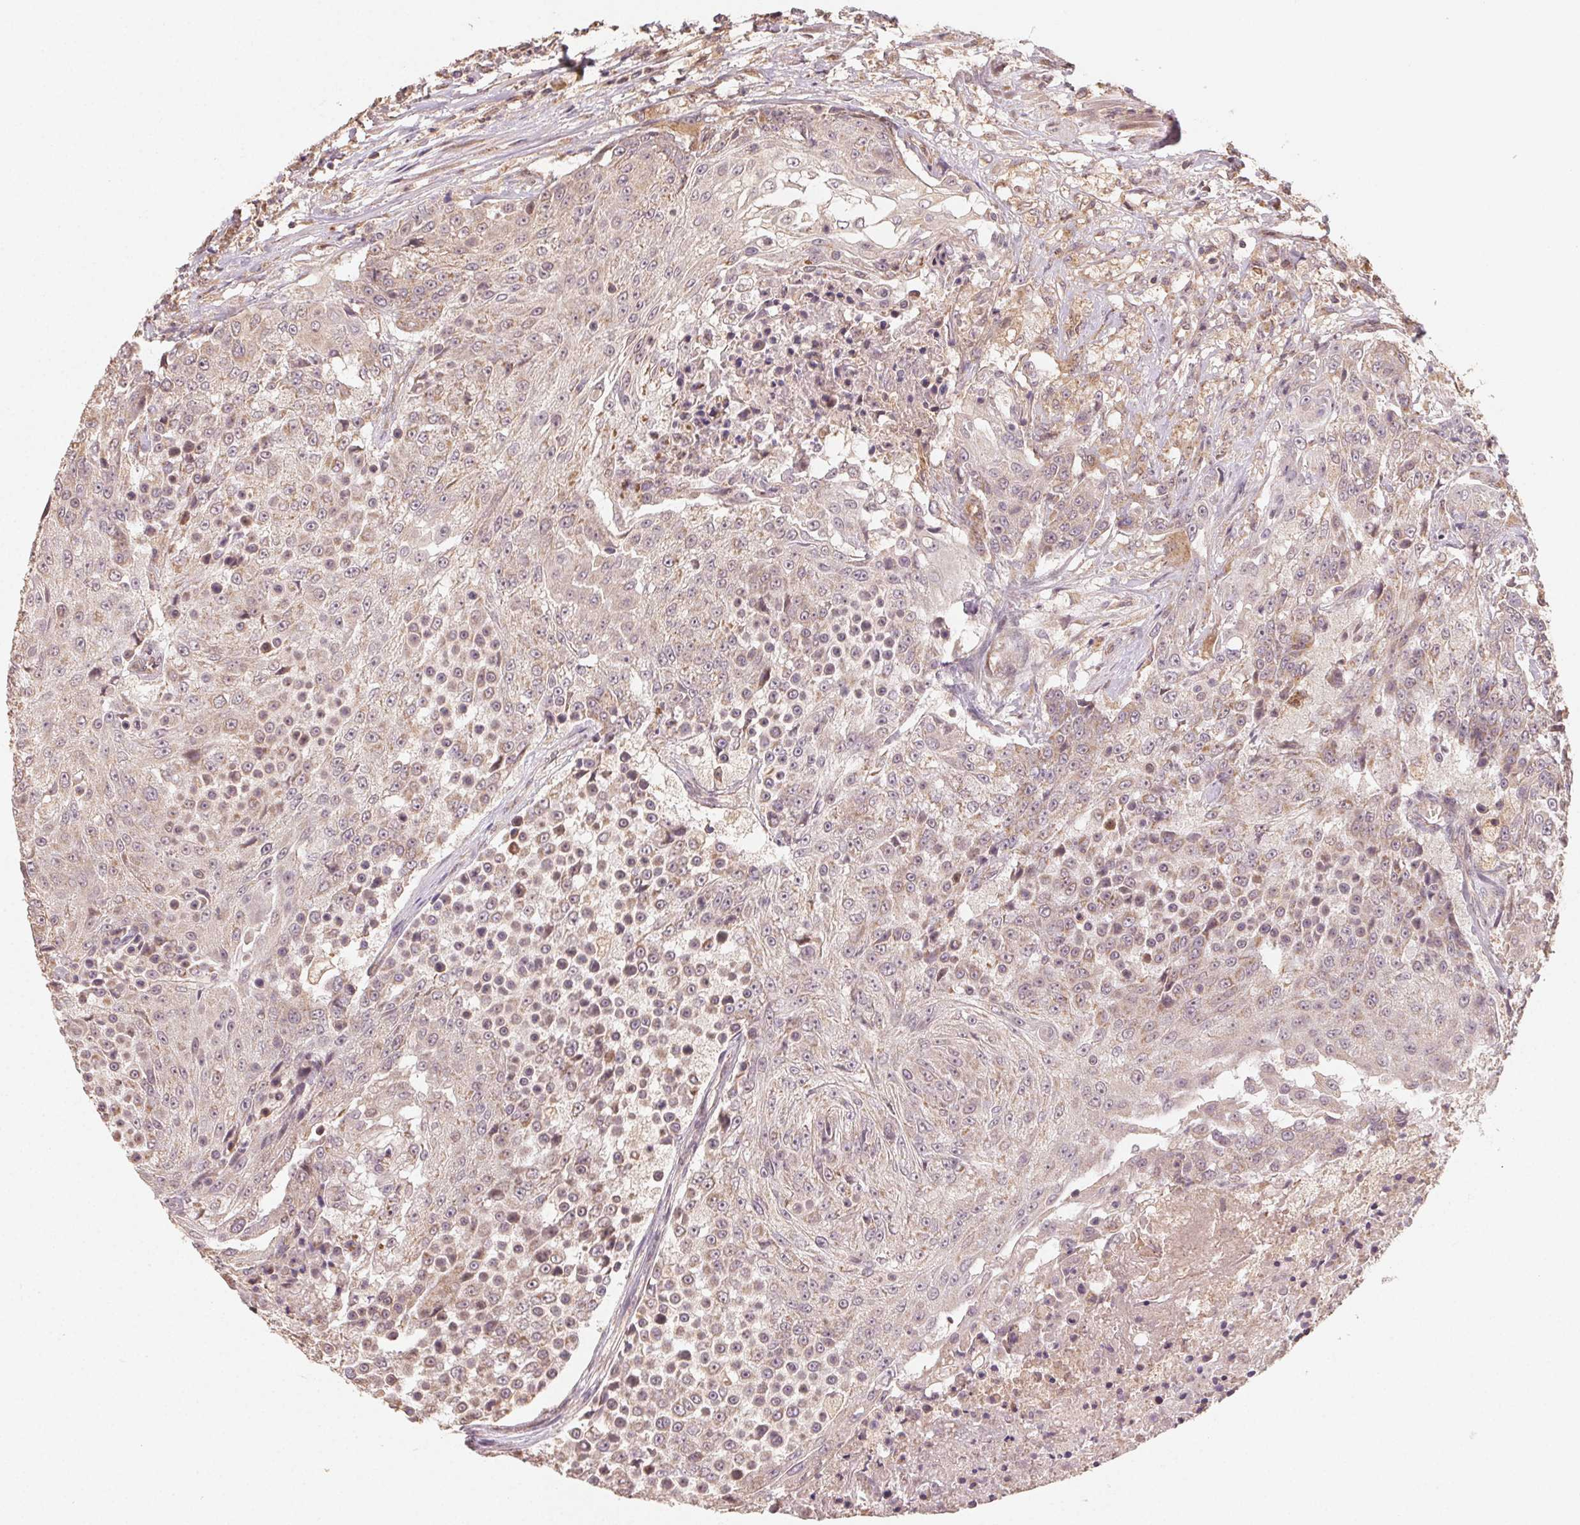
{"staining": {"intensity": "weak", "quantity": ">75%", "location": "cytoplasmic/membranous"}, "tissue": "urothelial cancer", "cell_type": "Tumor cells", "image_type": "cancer", "snomed": [{"axis": "morphology", "description": "Urothelial carcinoma, High grade"}, {"axis": "topography", "description": "Urinary bladder"}], "caption": "Urothelial cancer was stained to show a protein in brown. There is low levels of weak cytoplasmic/membranous staining in approximately >75% of tumor cells. (DAB = brown stain, brightfield microscopy at high magnification).", "gene": "WBP2", "patient": {"sex": "female", "age": 63}}